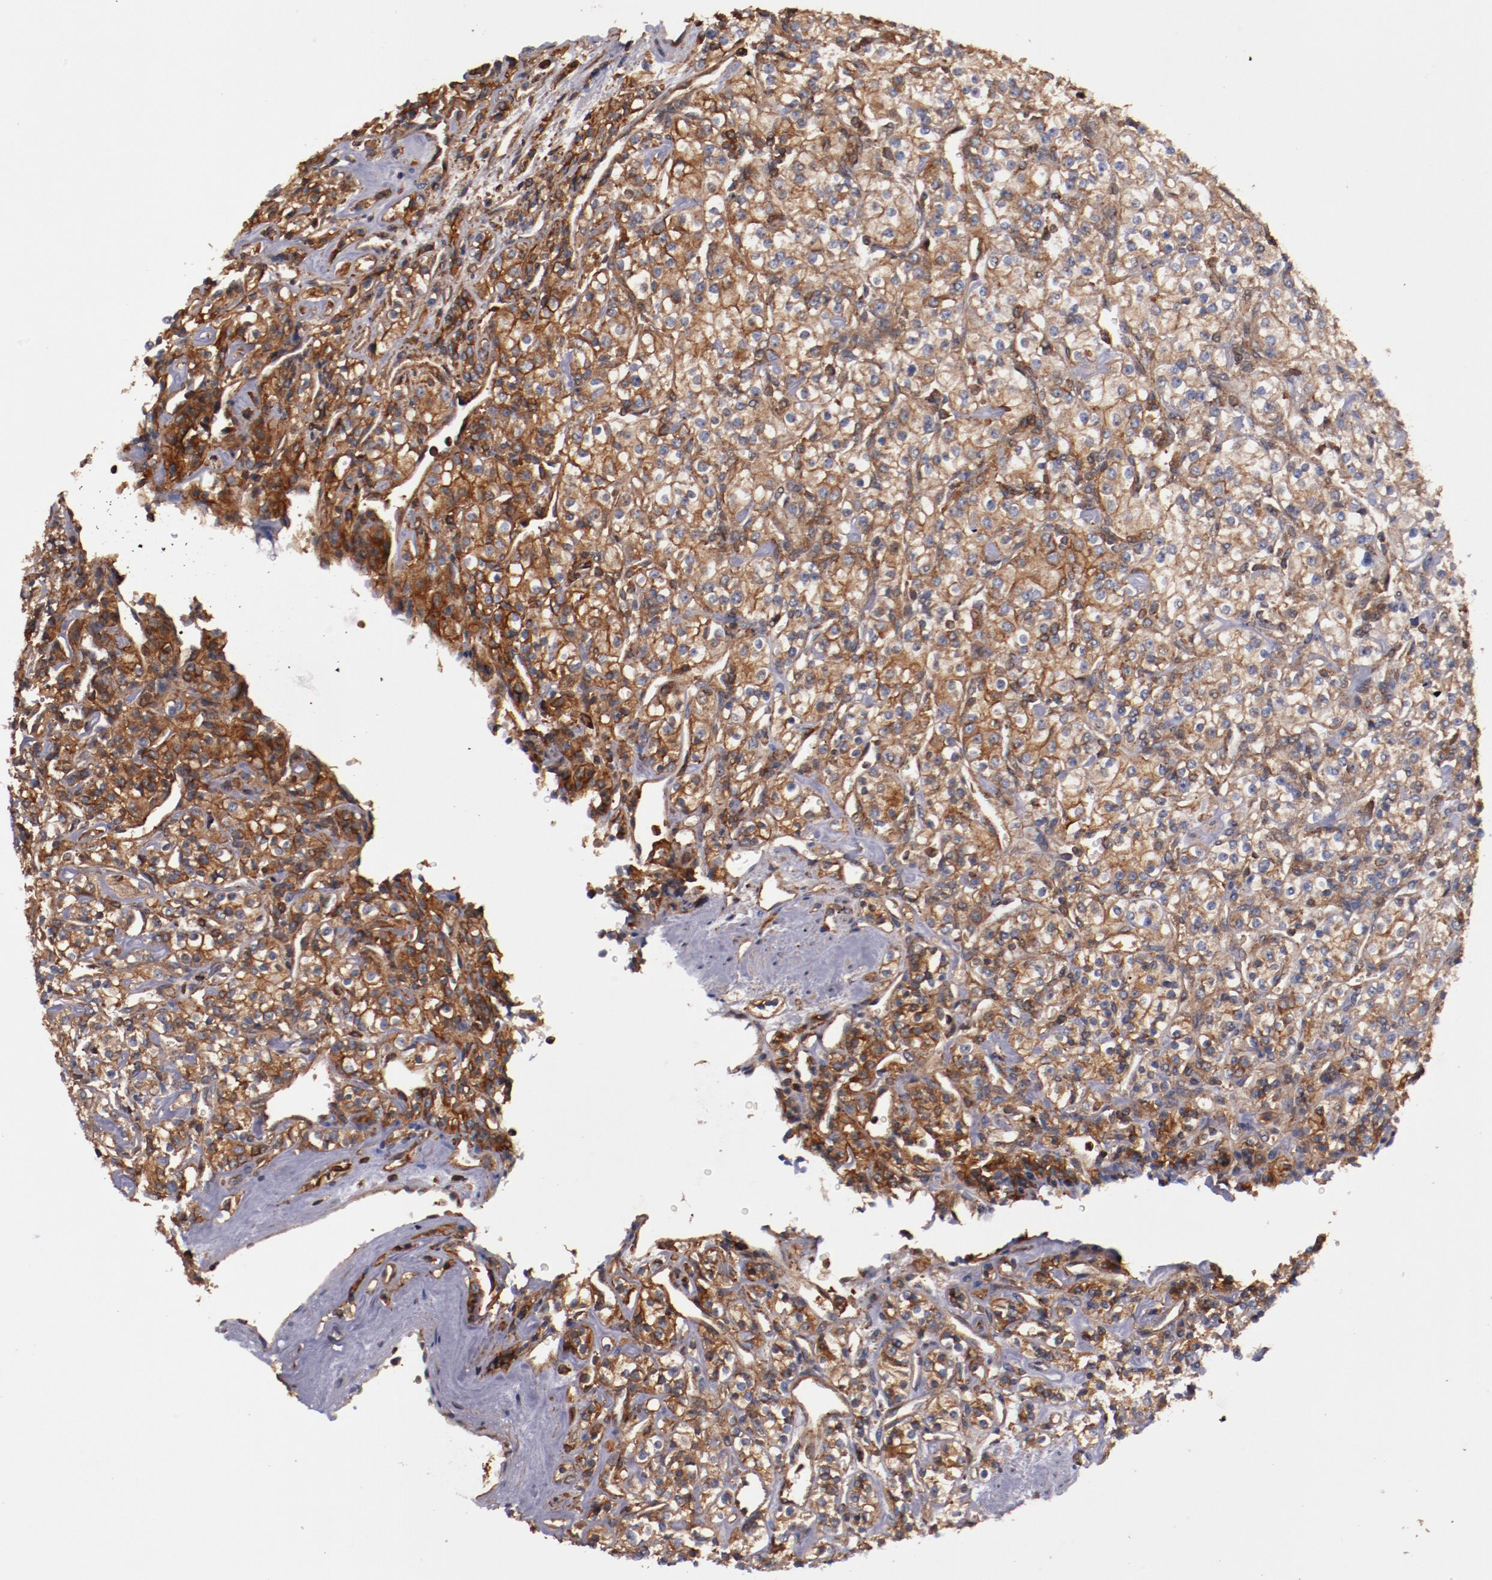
{"staining": {"intensity": "strong", "quantity": ">75%", "location": "cytoplasmic/membranous"}, "tissue": "renal cancer", "cell_type": "Tumor cells", "image_type": "cancer", "snomed": [{"axis": "morphology", "description": "Adenocarcinoma, NOS"}, {"axis": "topography", "description": "Kidney"}], "caption": "A micrograph of human renal cancer stained for a protein demonstrates strong cytoplasmic/membranous brown staining in tumor cells. (DAB IHC with brightfield microscopy, high magnification).", "gene": "TMOD3", "patient": {"sex": "male", "age": 77}}